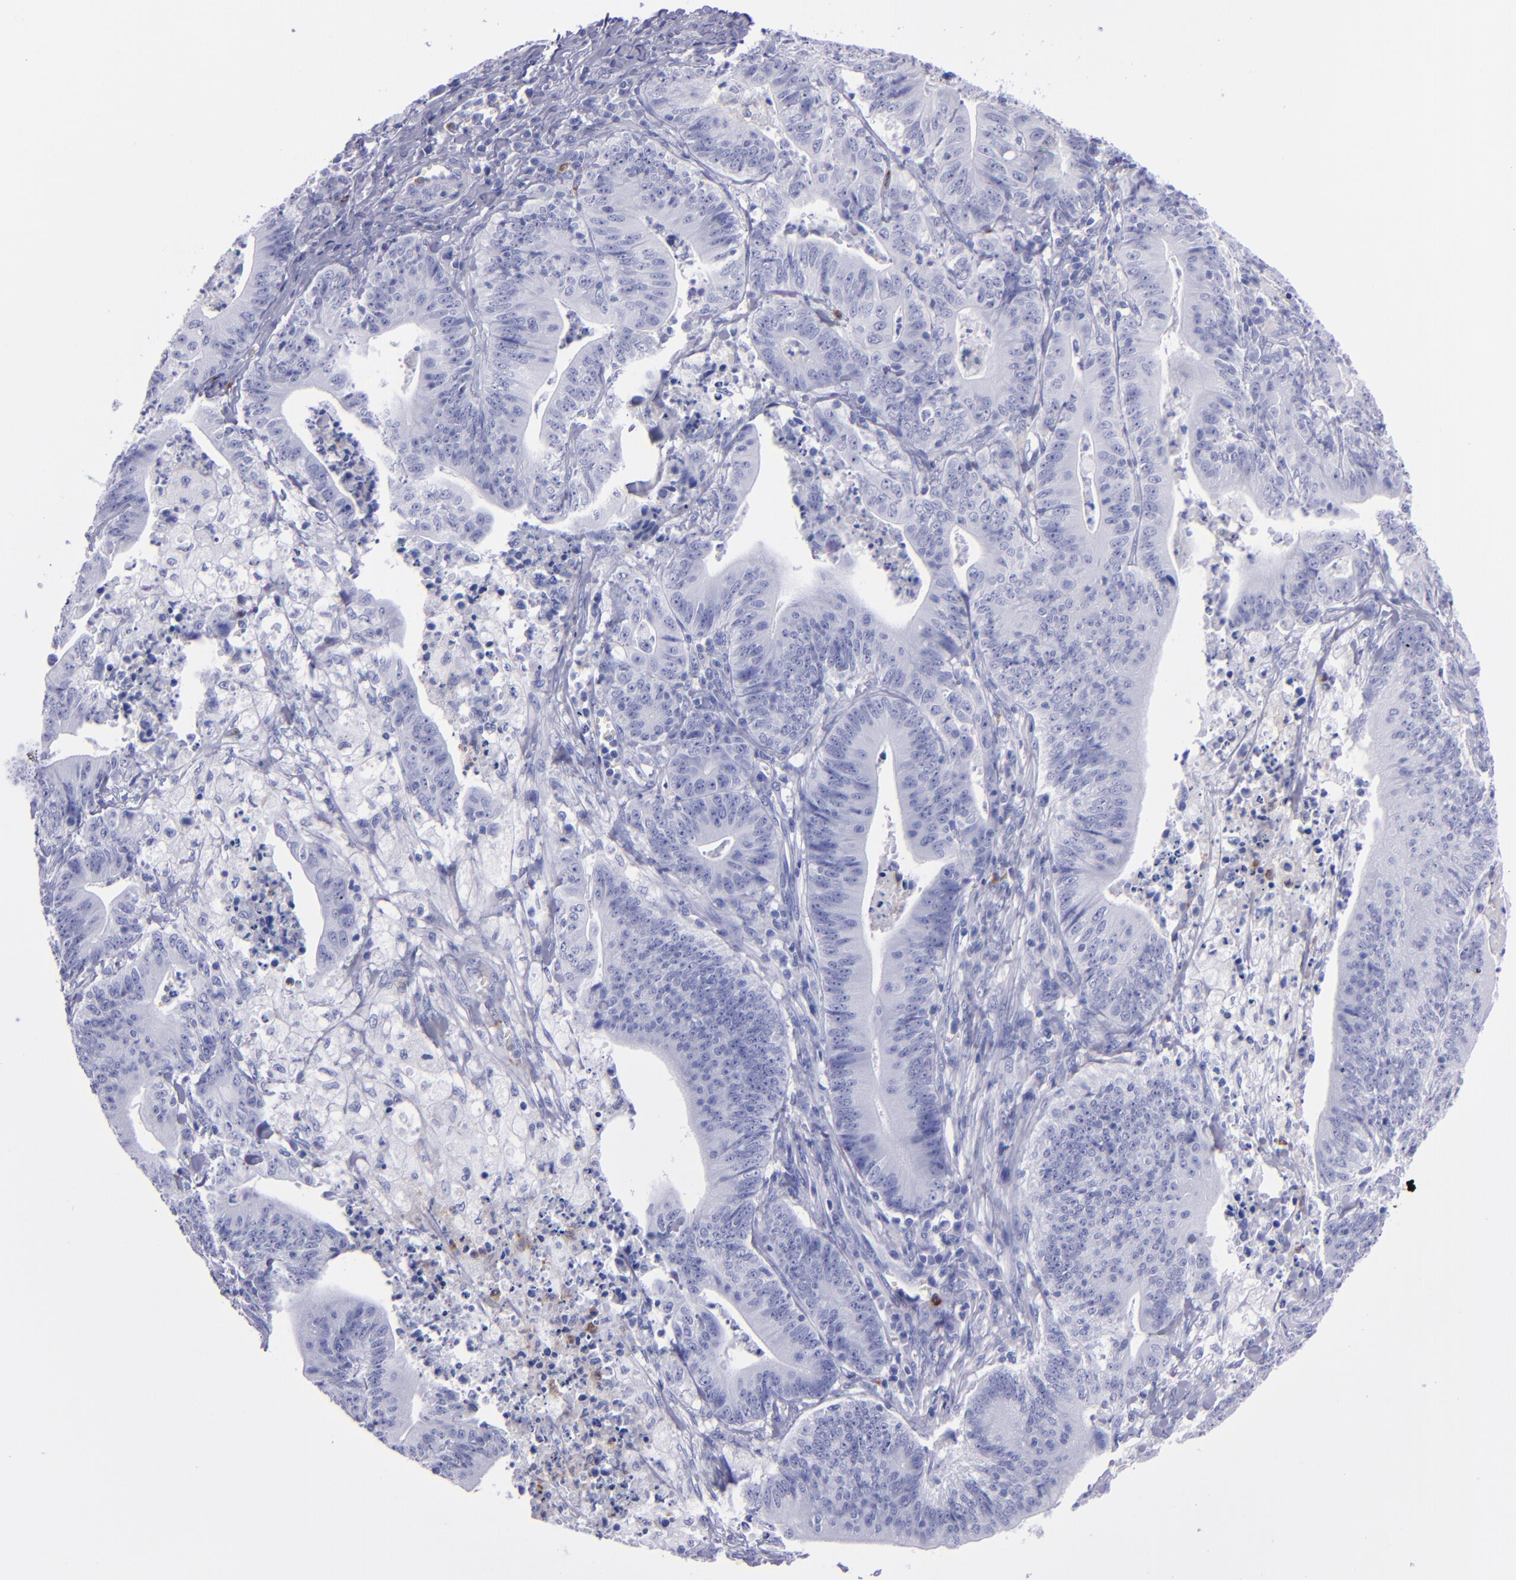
{"staining": {"intensity": "negative", "quantity": "none", "location": "none"}, "tissue": "stomach cancer", "cell_type": "Tumor cells", "image_type": "cancer", "snomed": [{"axis": "morphology", "description": "Adenocarcinoma, NOS"}, {"axis": "topography", "description": "Stomach, lower"}], "caption": "This is an immunohistochemistry photomicrograph of human adenocarcinoma (stomach). There is no expression in tumor cells.", "gene": "CR1", "patient": {"sex": "female", "age": 86}}